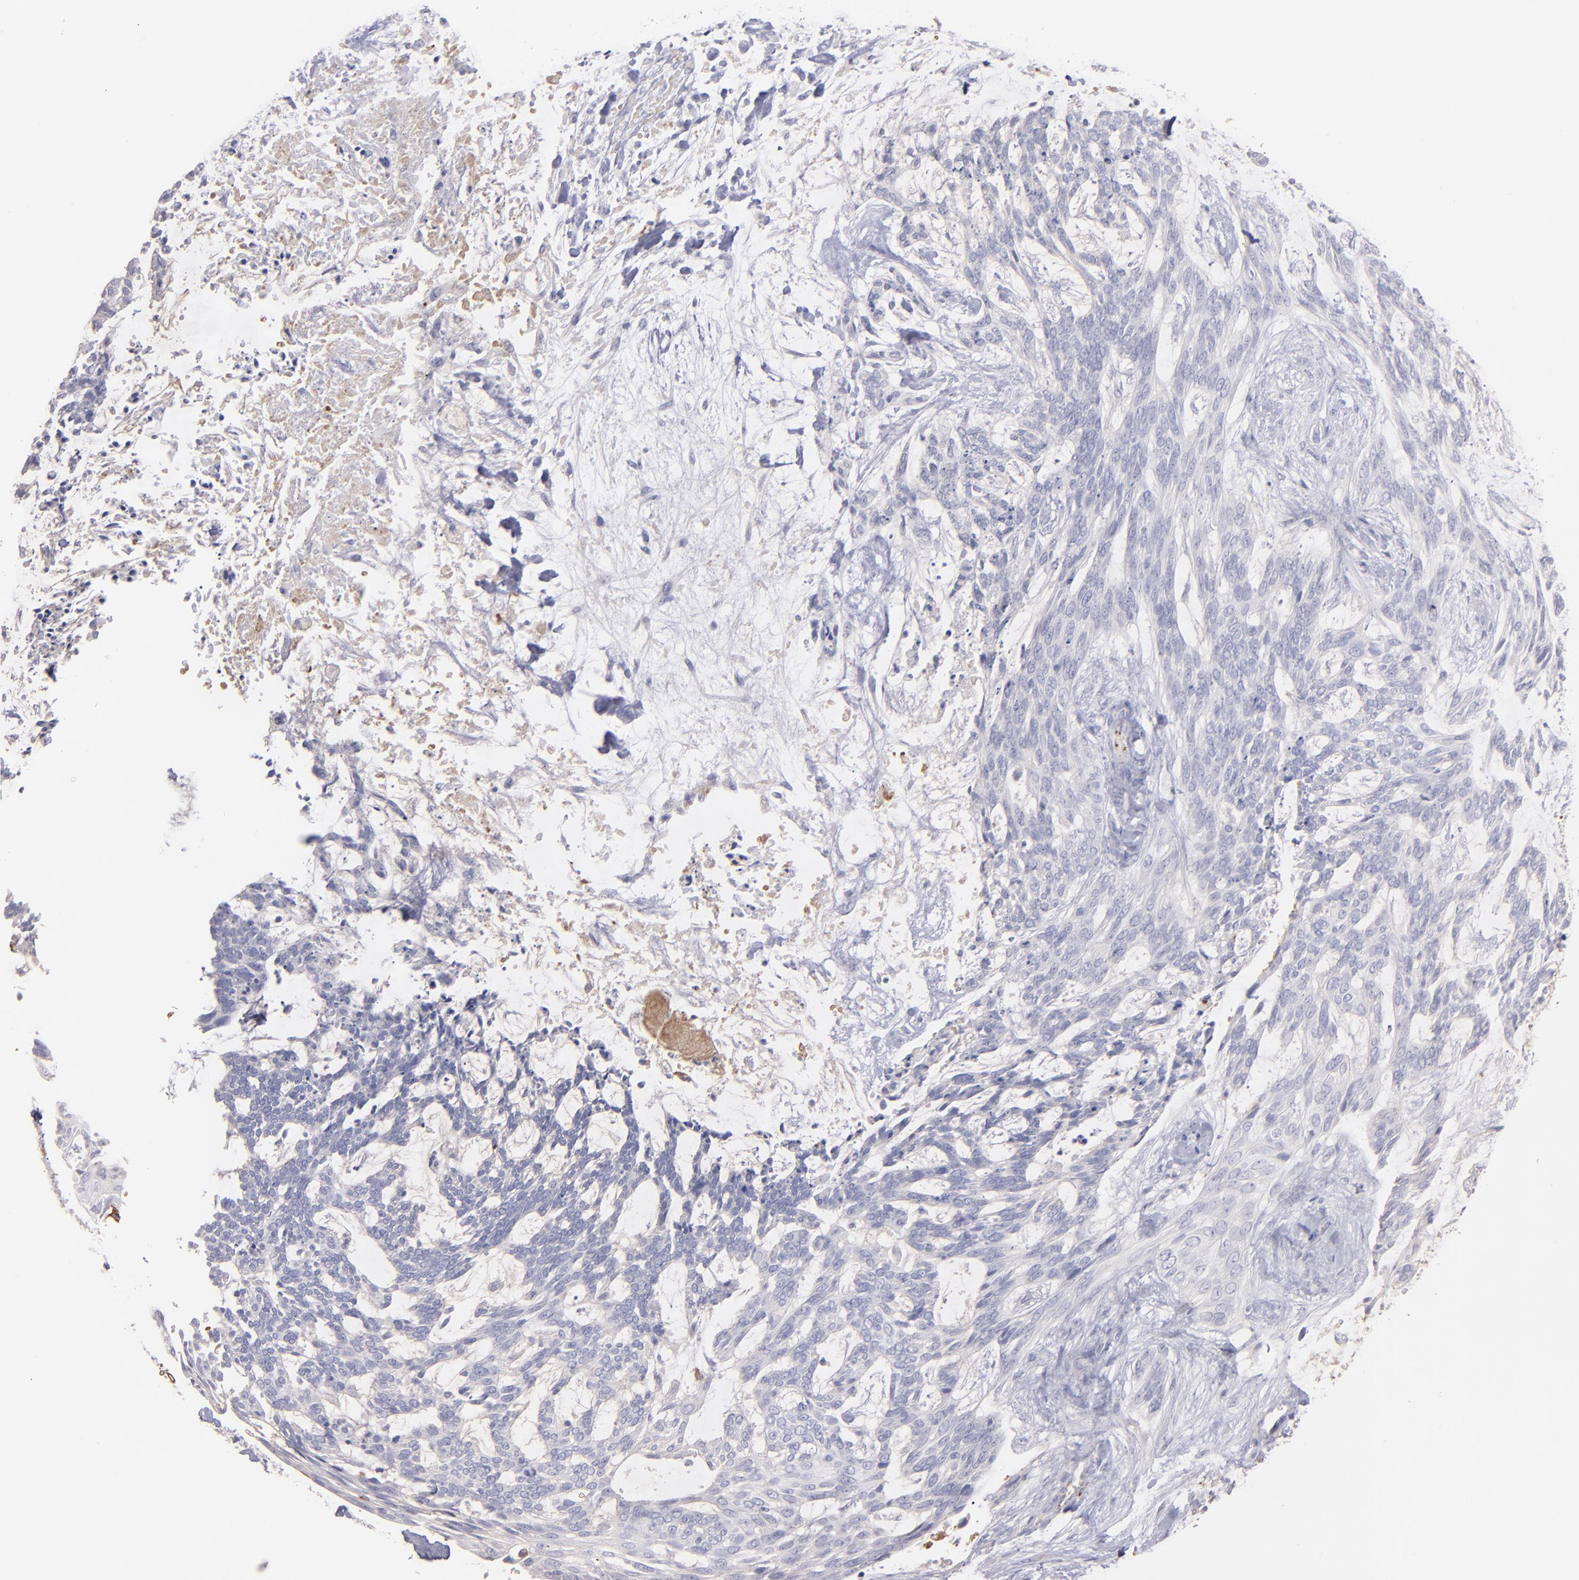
{"staining": {"intensity": "negative", "quantity": "none", "location": "none"}, "tissue": "skin cancer", "cell_type": "Tumor cells", "image_type": "cancer", "snomed": [{"axis": "morphology", "description": "Normal tissue, NOS"}, {"axis": "morphology", "description": "Basal cell carcinoma"}, {"axis": "topography", "description": "Skin"}], "caption": "DAB (3,3'-diaminobenzidine) immunohistochemical staining of human skin cancer demonstrates no significant expression in tumor cells.", "gene": "C1QA", "patient": {"sex": "female", "age": 71}}